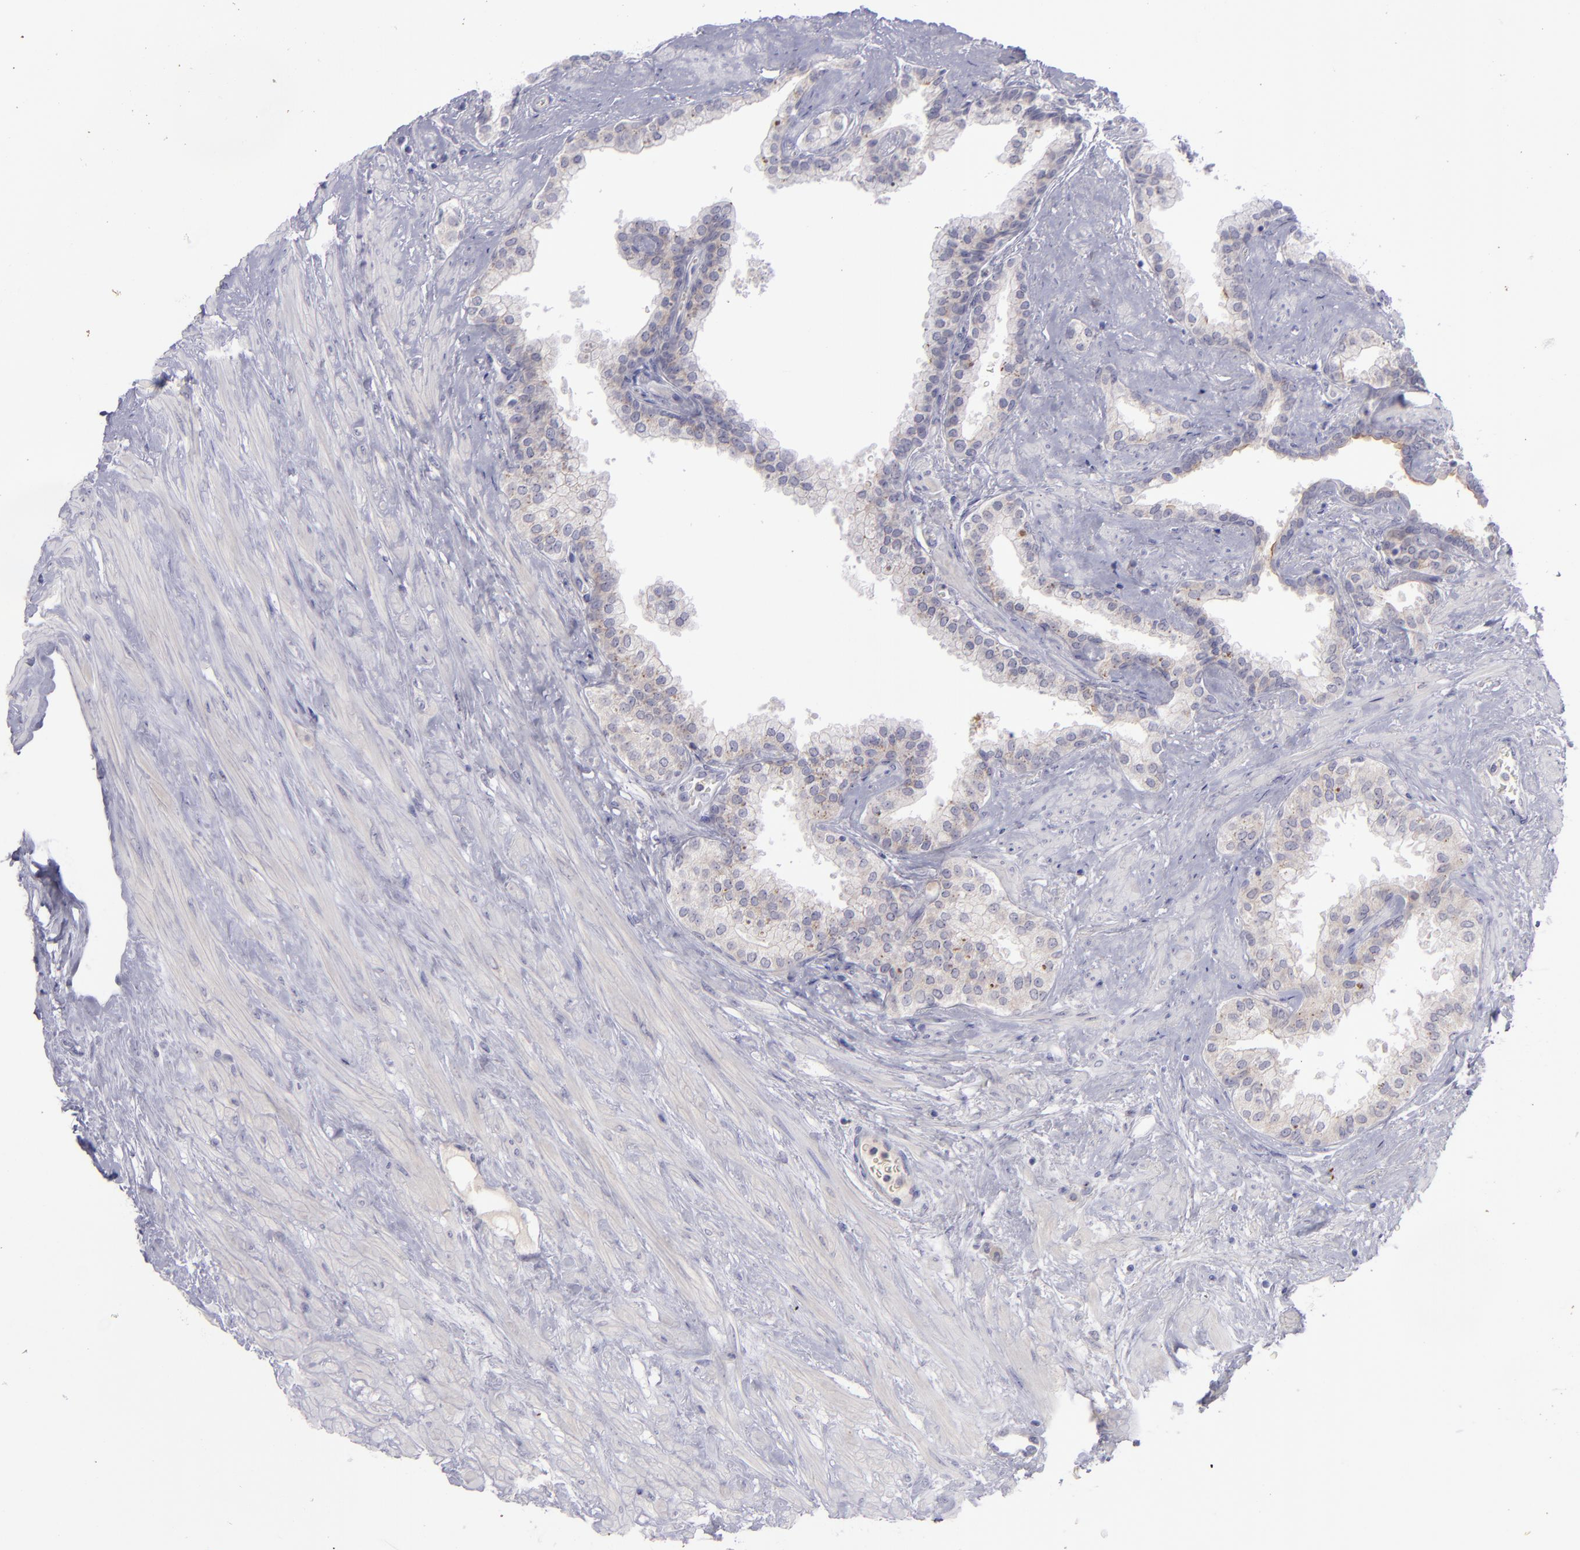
{"staining": {"intensity": "weak", "quantity": "25%-75%", "location": "cytoplasmic/membranous"}, "tissue": "prostate", "cell_type": "Glandular cells", "image_type": "normal", "snomed": [{"axis": "morphology", "description": "Normal tissue, NOS"}, {"axis": "topography", "description": "Prostate"}], "caption": "Glandular cells show weak cytoplasmic/membranous positivity in approximately 25%-75% of cells in unremarkable prostate.", "gene": "EVPL", "patient": {"sex": "male", "age": 60}}